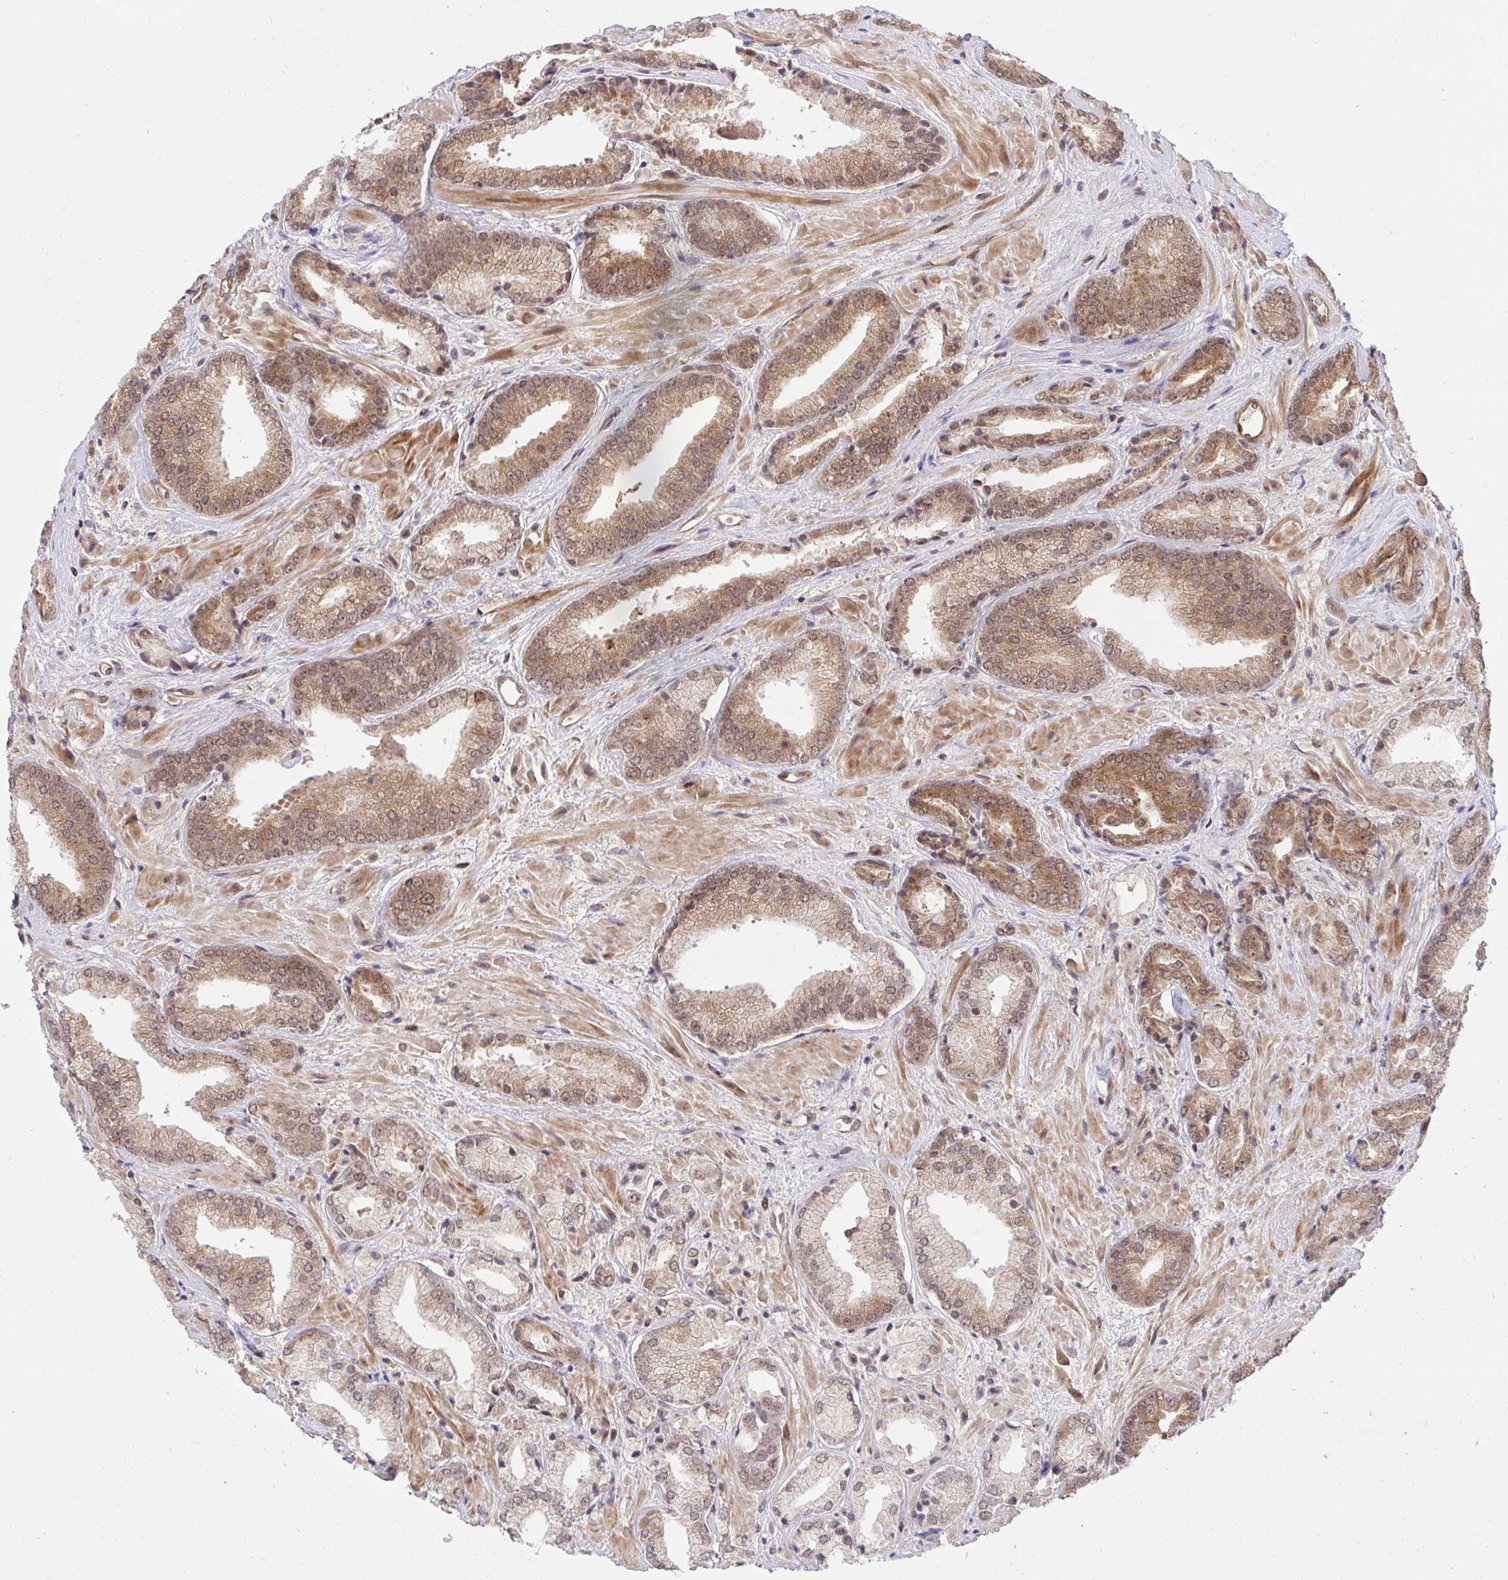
{"staining": {"intensity": "moderate", "quantity": "25%-75%", "location": "cytoplasmic/membranous"}, "tissue": "prostate cancer", "cell_type": "Tumor cells", "image_type": "cancer", "snomed": [{"axis": "morphology", "description": "Adenocarcinoma, High grade"}, {"axis": "topography", "description": "Prostate"}], "caption": "Approximately 25%-75% of tumor cells in adenocarcinoma (high-grade) (prostate) demonstrate moderate cytoplasmic/membranous protein staining as visualized by brown immunohistochemical staining.", "gene": "ERI1", "patient": {"sex": "male", "age": 56}}